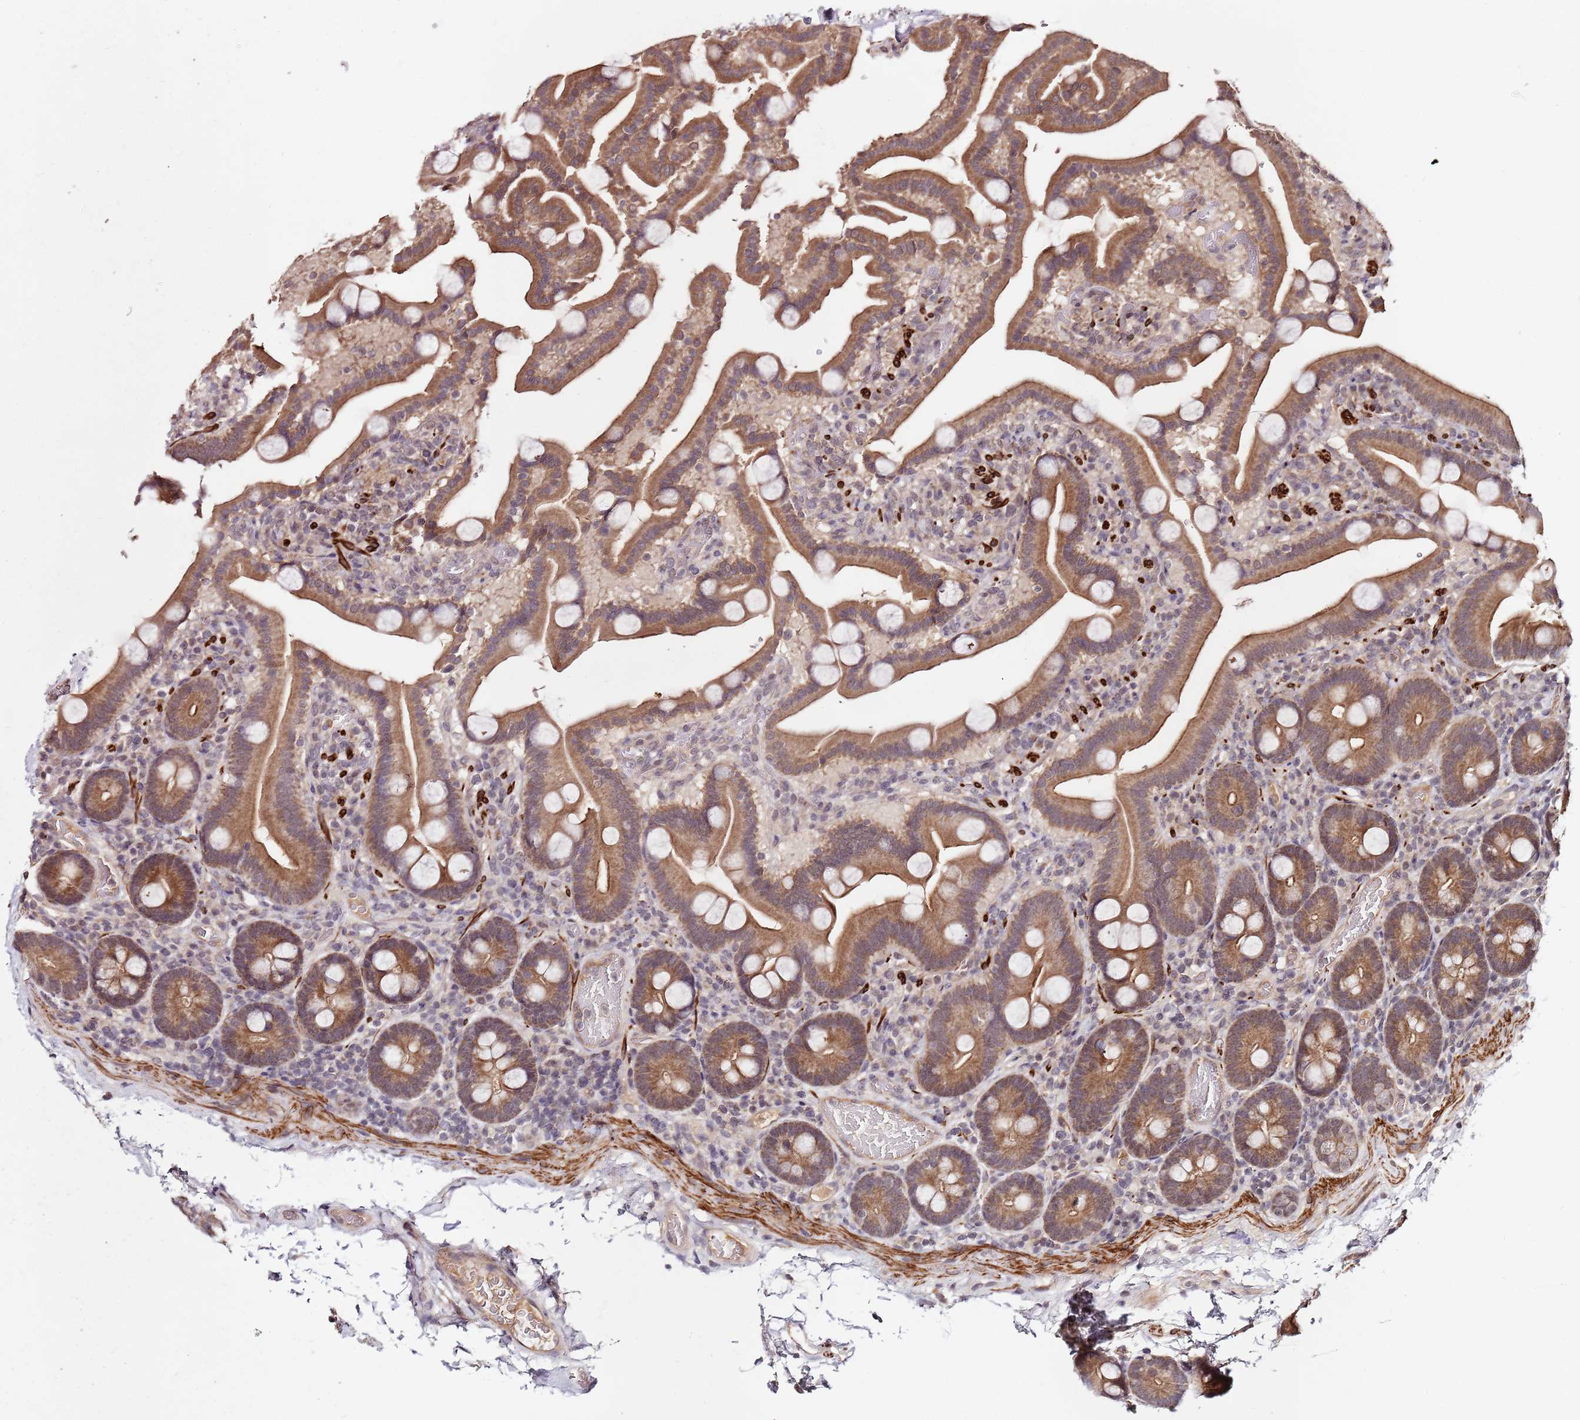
{"staining": {"intensity": "moderate", "quantity": ">75%", "location": "cytoplasmic/membranous"}, "tissue": "duodenum", "cell_type": "Glandular cells", "image_type": "normal", "snomed": [{"axis": "morphology", "description": "Normal tissue, NOS"}, {"axis": "topography", "description": "Duodenum"}], "caption": "High-magnification brightfield microscopy of unremarkable duodenum stained with DAB (3,3'-diaminobenzidine) (brown) and counterstained with hematoxylin (blue). glandular cells exhibit moderate cytoplasmic/membranous positivity is identified in about>75% of cells.", "gene": "LIN37", "patient": {"sex": "male", "age": 55}}